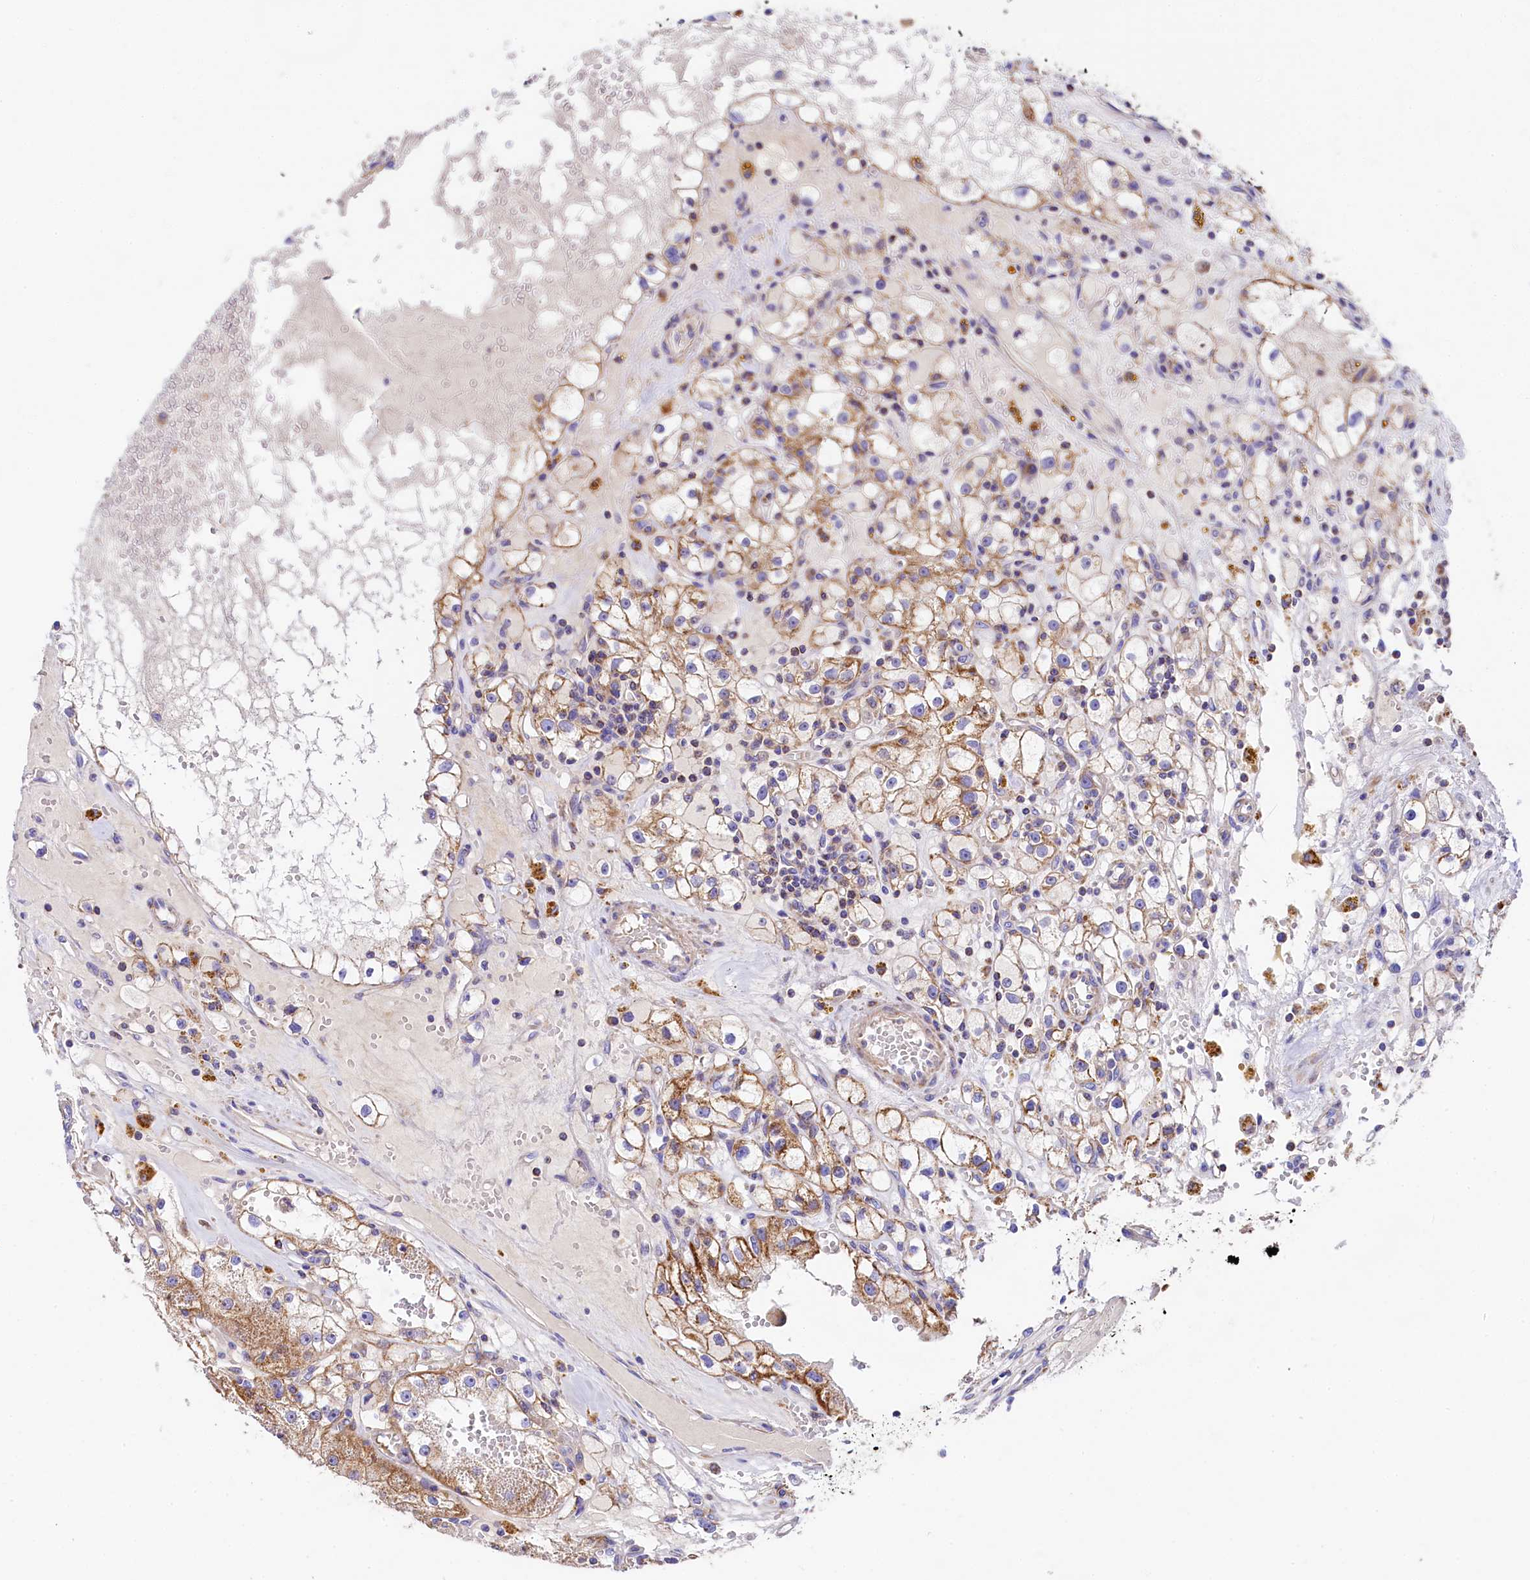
{"staining": {"intensity": "moderate", "quantity": "25%-75%", "location": "cytoplasmic/membranous"}, "tissue": "renal cancer", "cell_type": "Tumor cells", "image_type": "cancer", "snomed": [{"axis": "morphology", "description": "Adenocarcinoma, NOS"}, {"axis": "topography", "description": "Kidney"}], "caption": "A high-resolution micrograph shows immunohistochemistry staining of renal cancer (adenocarcinoma), which displays moderate cytoplasmic/membranous staining in approximately 25%-75% of tumor cells. The staining was performed using DAB (3,3'-diaminobenzidine) to visualize the protein expression in brown, while the nuclei were stained in blue with hematoxylin (Magnification: 20x).", "gene": "CLYBL", "patient": {"sex": "male", "age": 56}}